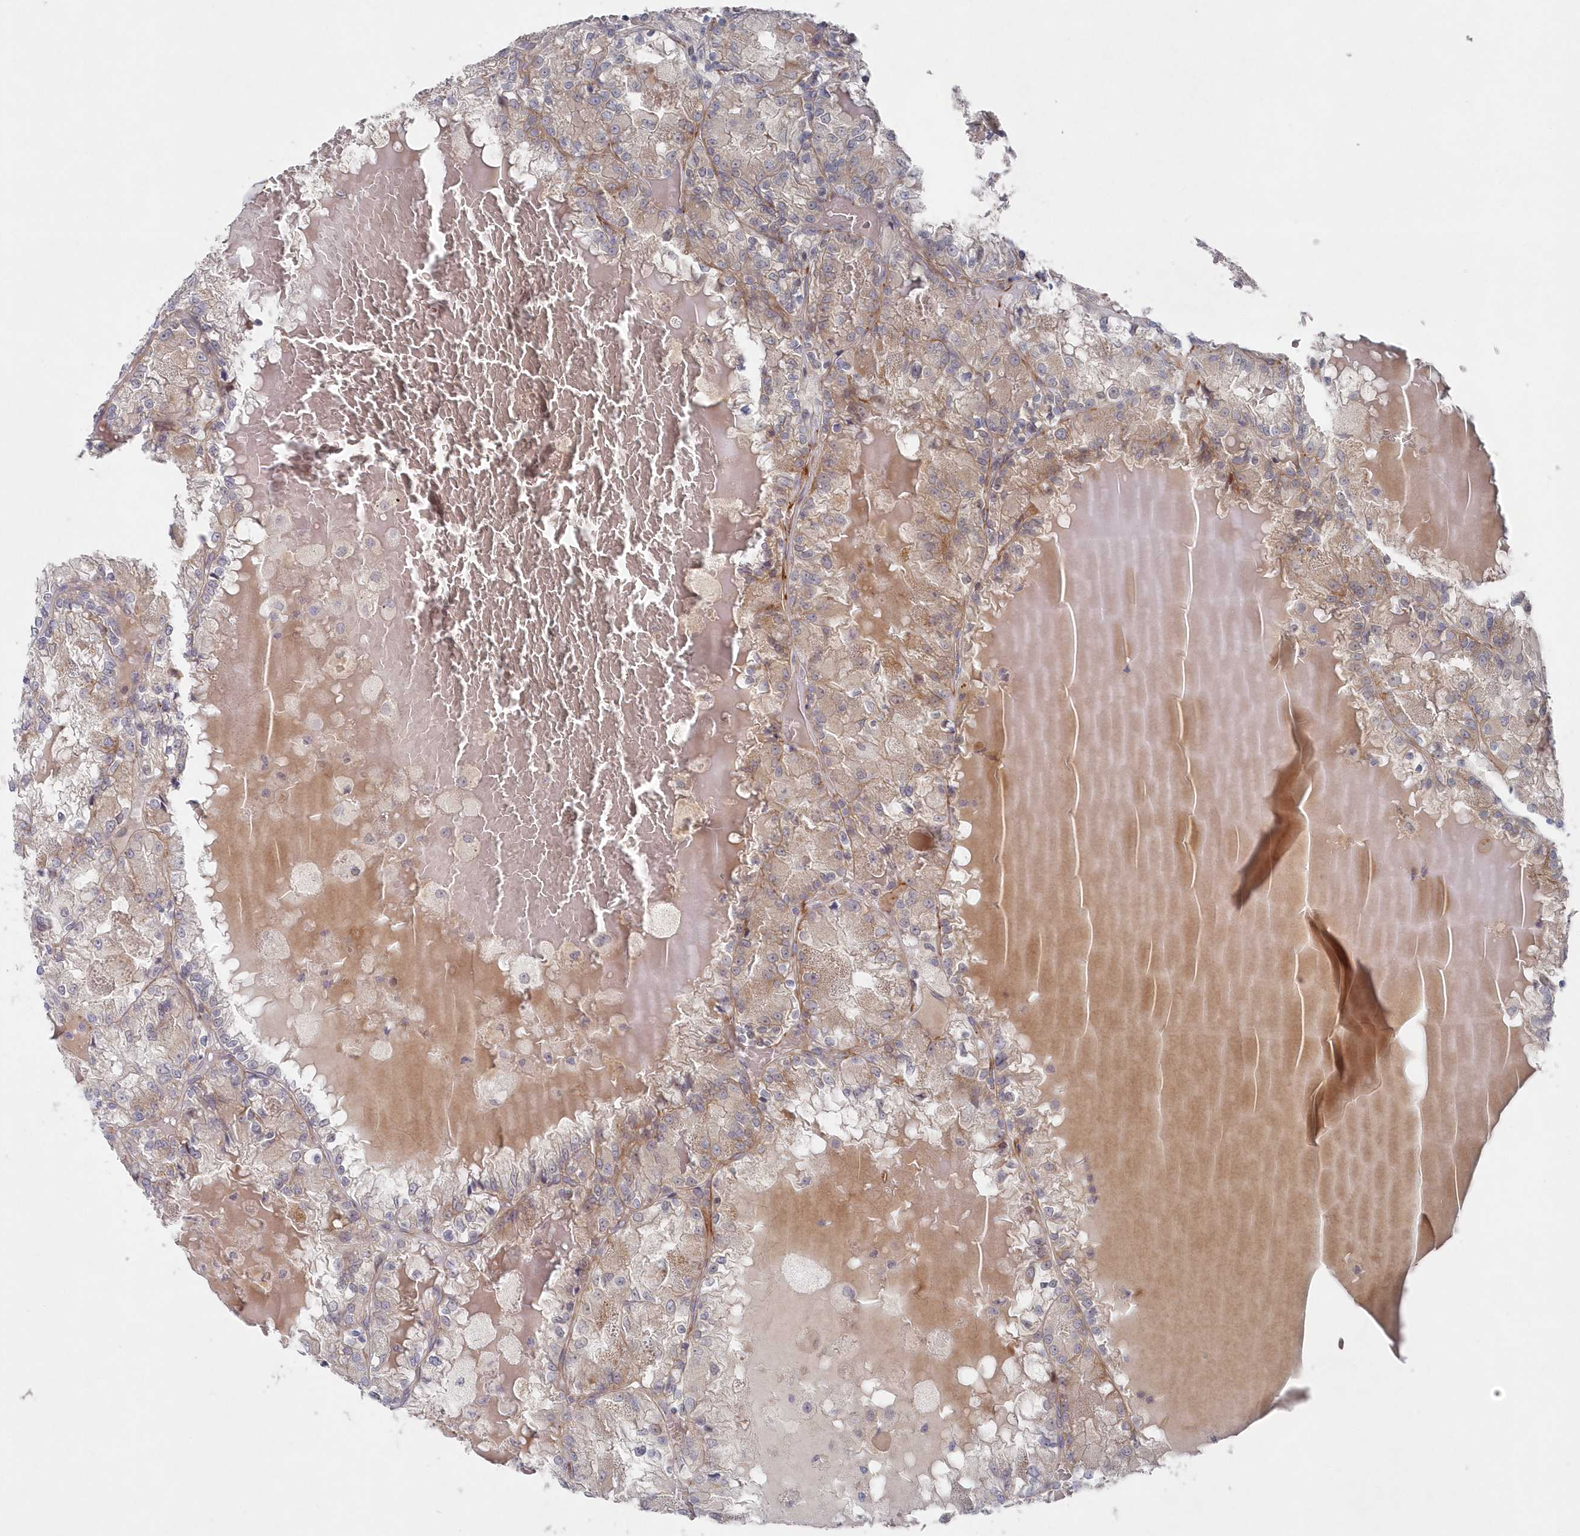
{"staining": {"intensity": "weak", "quantity": "<25%", "location": "cytoplasmic/membranous"}, "tissue": "renal cancer", "cell_type": "Tumor cells", "image_type": "cancer", "snomed": [{"axis": "morphology", "description": "Adenocarcinoma, NOS"}, {"axis": "topography", "description": "Kidney"}], "caption": "The immunohistochemistry photomicrograph has no significant expression in tumor cells of adenocarcinoma (renal) tissue.", "gene": "KIAA1586", "patient": {"sex": "female", "age": 56}}